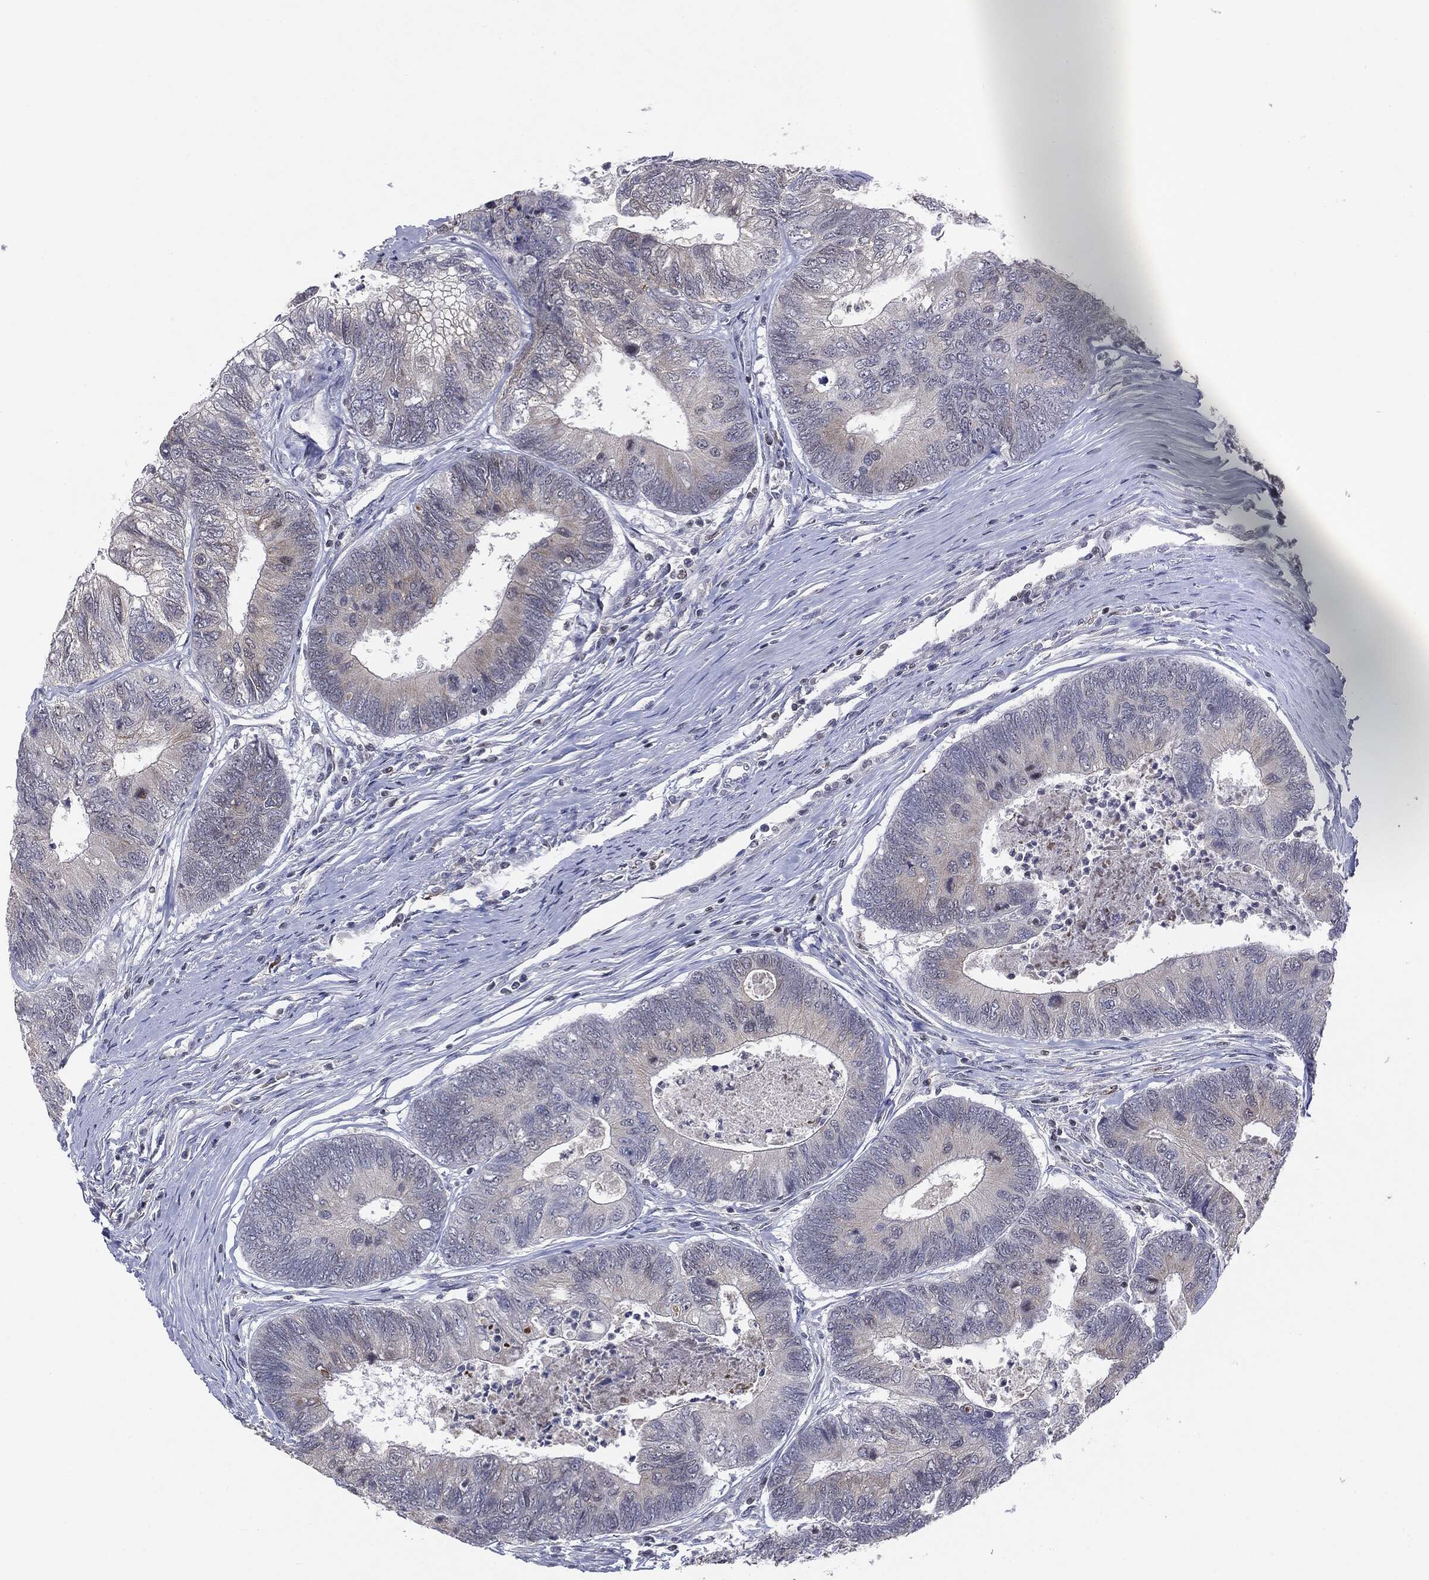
{"staining": {"intensity": "negative", "quantity": "none", "location": "none"}, "tissue": "colorectal cancer", "cell_type": "Tumor cells", "image_type": "cancer", "snomed": [{"axis": "morphology", "description": "Adenocarcinoma, NOS"}, {"axis": "topography", "description": "Colon"}], "caption": "High magnification brightfield microscopy of colorectal cancer (adenocarcinoma) stained with DAB (brown) and counterstained with hematoxylin (blue): tumor cells show no significant positivity.", "gene": "KIF2C", "patient": {"sex": "female", "age": 67}}